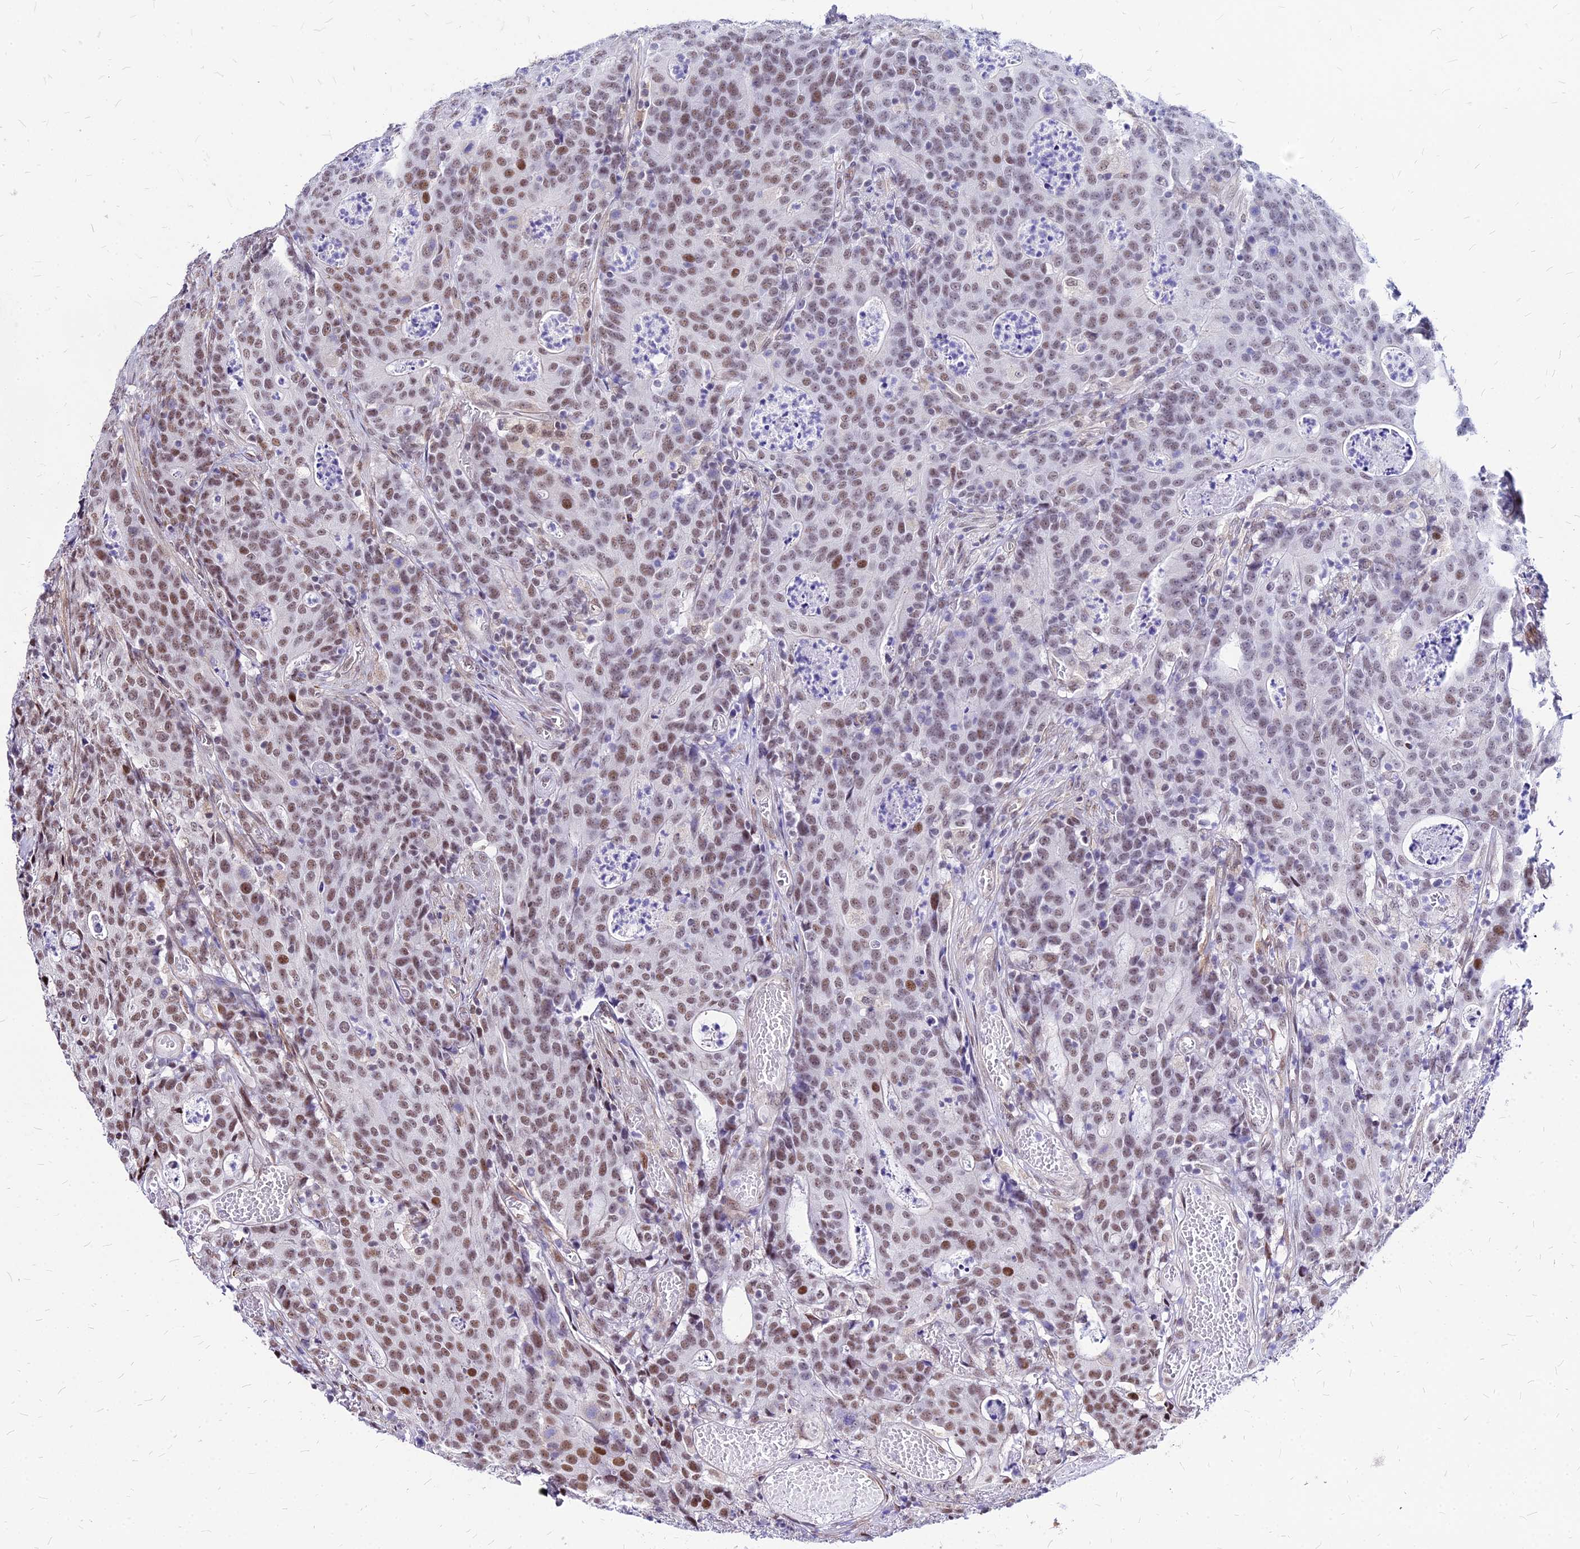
{"staining": {"intensity": "moderate", "quantity": "25%-75%", "location": "nuclear"}, "tissue": "colorectal cancer", "cell_type": "Tumor cells", "image_type": "cancer", "snomed": [{"axis": "morphology", "description": "Adenocarcinoma, NOS"}, {"axis": "topography", "description": "Colon"}], "caption": "Immunohistochemical staining of colorectal cancer displays medium levels of moderate nuclear expression in approximately 25%-75% of tumor cells.", "gene": "FDX2", "patient": {"sex": "male", "age": 83}}